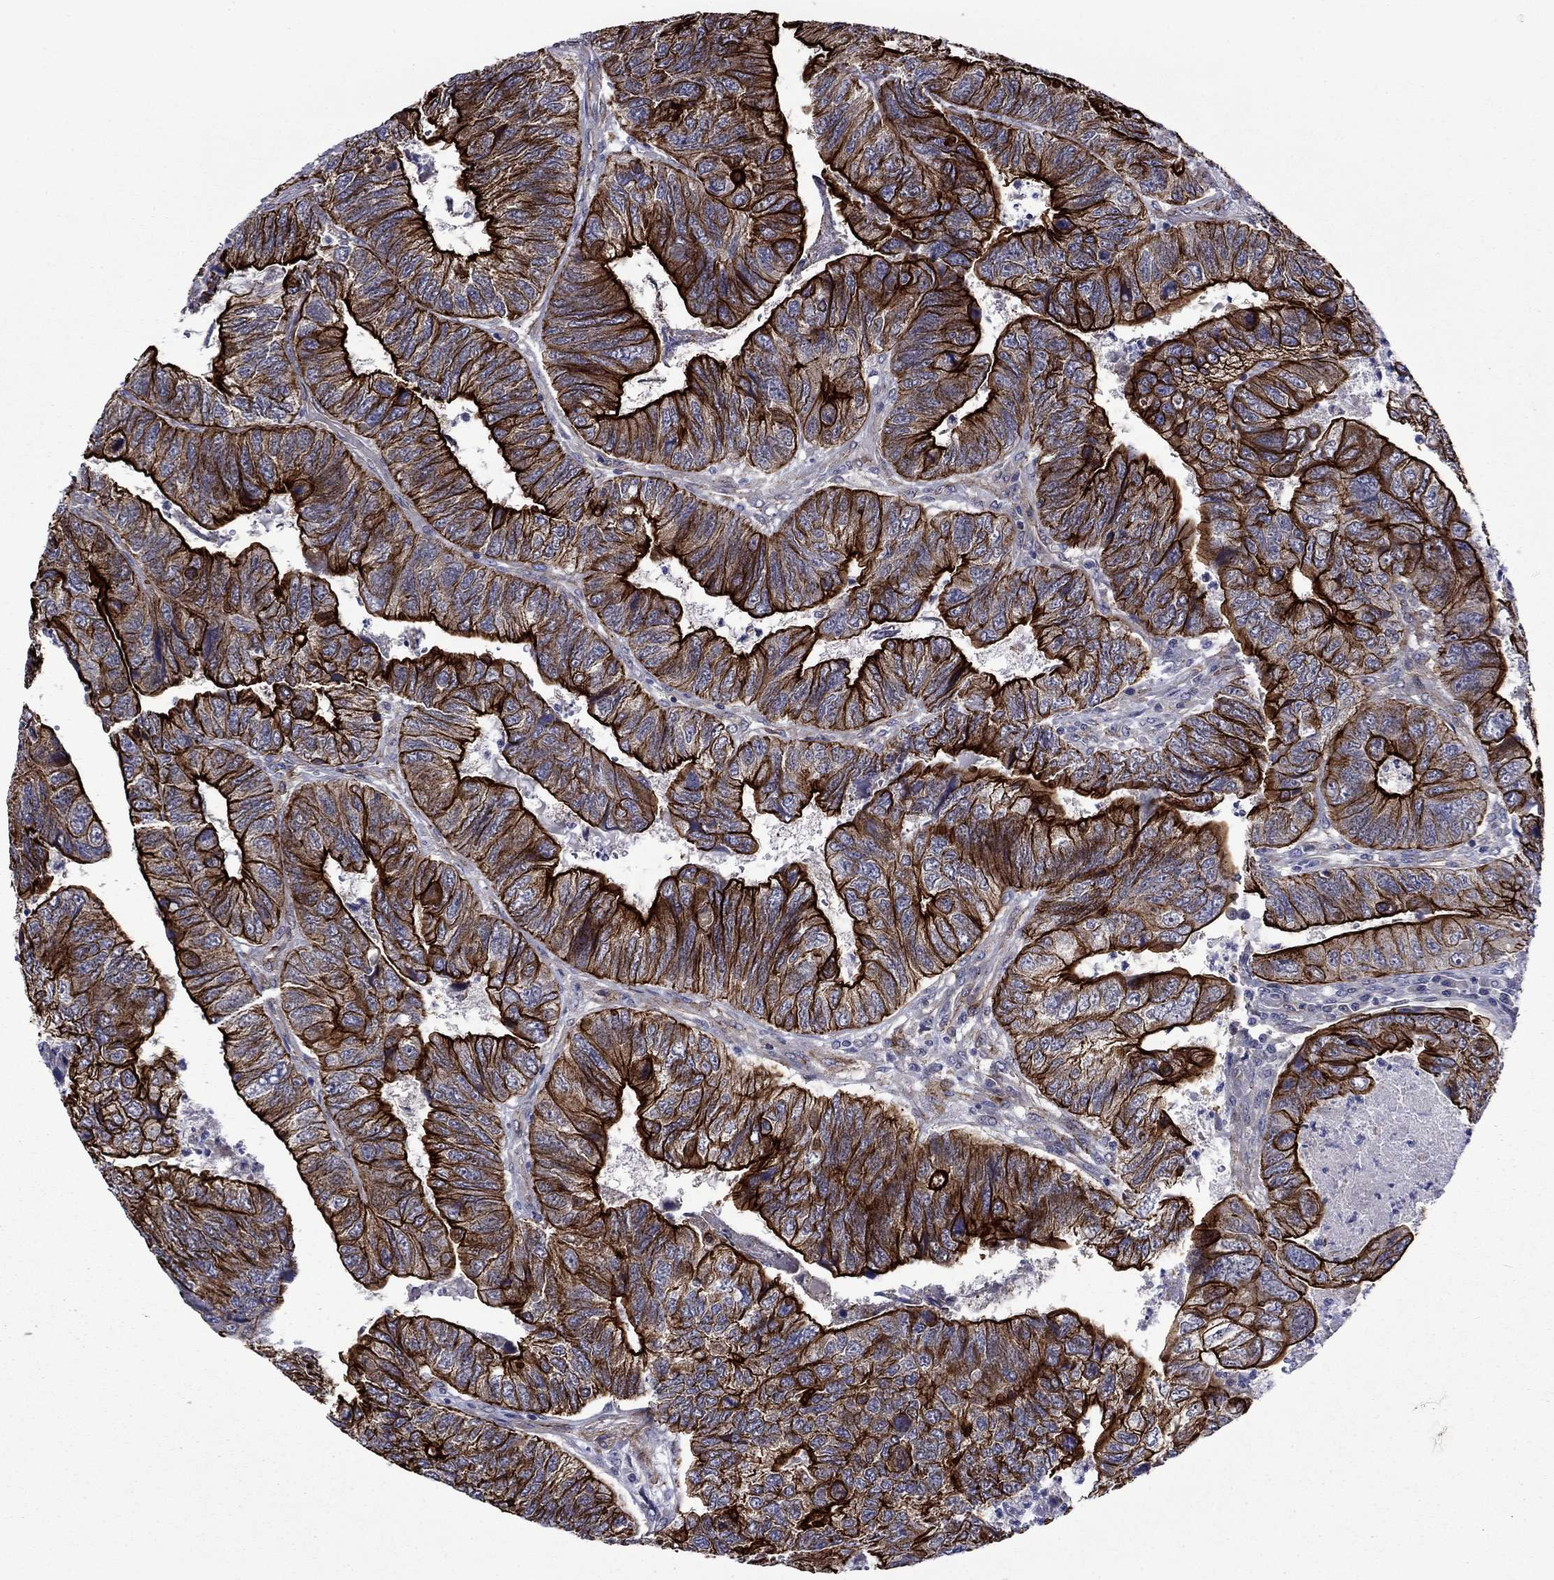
{"staining": {"intensity": "strong", "quantity": ">75%", "location": "cytoplasmic/membranous"}, "tissue": "colorectal cancer", "cell_type": "Tumor cells", "image_type": "cancer", "snomed": [{"axis": "morphology", "description": "Adenocarcinoma, NOS"}, {"axis": "topography", "description": "Colon"}], "caption": "A photomicrograph showing strong cytoplasmic/membranous expression in about >75% of tumor cells in colorectal cancer (adenocarcinoma), as visualized by brown immunohistochemical staining.", "gene": "LMO7", "patient": {"sex": "female", "age": 67}}